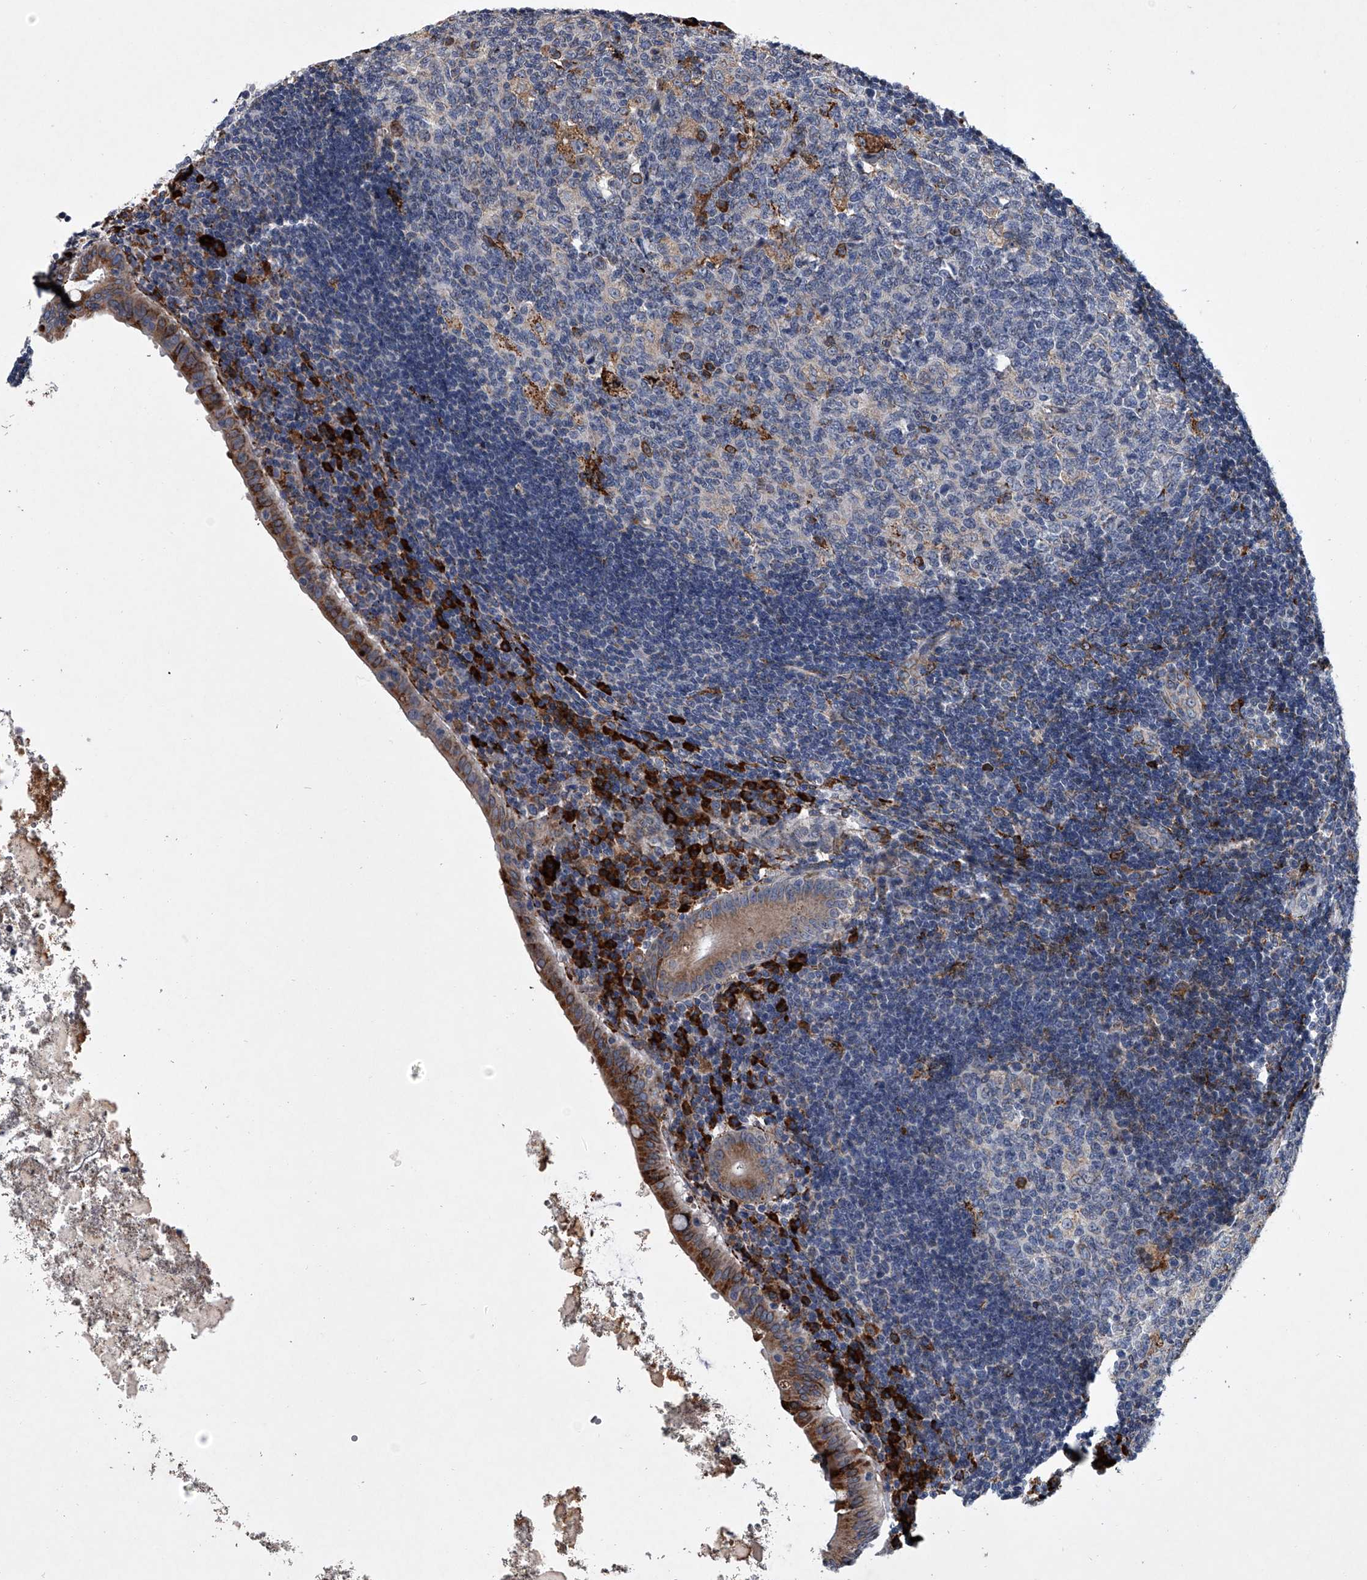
{"staining": {"intensity": "moderate", "quantity": "25%-75%", "location": "cytoplasmic/membranous"}, "tissue": "appendix", "cell_type": "Glandular cells", "image_type": "normal", "snomed": [{"axis": "morphology", "description": "Normal tissue, NOS"}, {"axis": "topography", "description": "Appendix"}], "caption": "Immunohistochemical staining of benign human appendix reveals medium levels of moderate cytoplasmic/membranous expression in about 25%-75% of glandular cells.", "gene": "TMEM63C", "patient": {"sex": "female", "age": 54}}